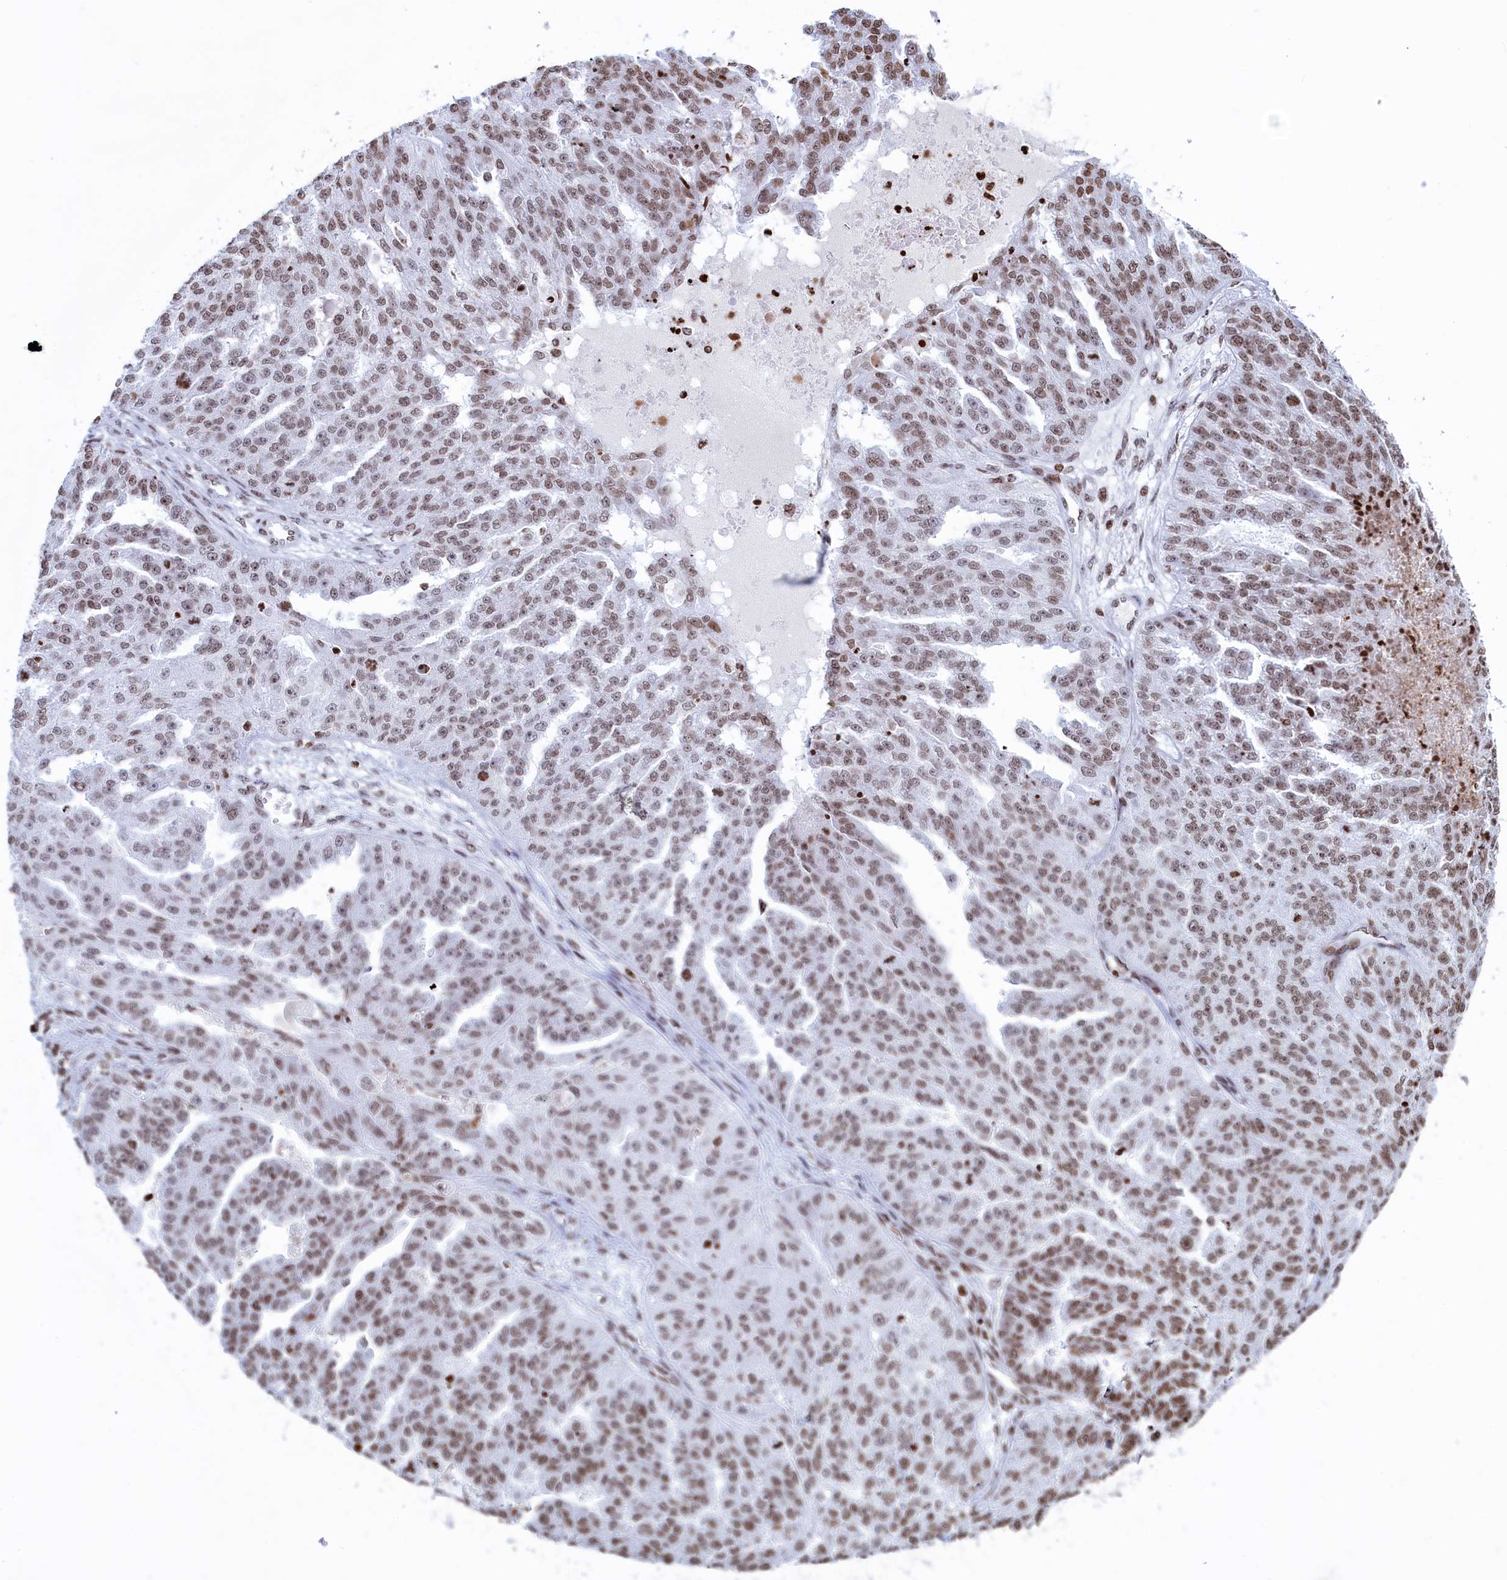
{"staining": {"intensity": "moderate", "quantity": ">75%", "location": "nuclear"}, "tissue": "ovarian cancer", "cell_type": "Tumor cells", "image_type": "cancer", "snomed": [{"axis": "morphology", "description": "Cystadenocarcinoma, serous, NOS"}, {"axis": "topography", "description": "Ovary"}], "caption": "There is medium levels of moderate nuclear expression in tumor cells of ovarian cancer (serous cystadenocarcinoma), as demonstrated by immunohistochemical staining (brown color).", "gene": "APOBEC3A", "patient": {"sex": "female", "age": 58}}